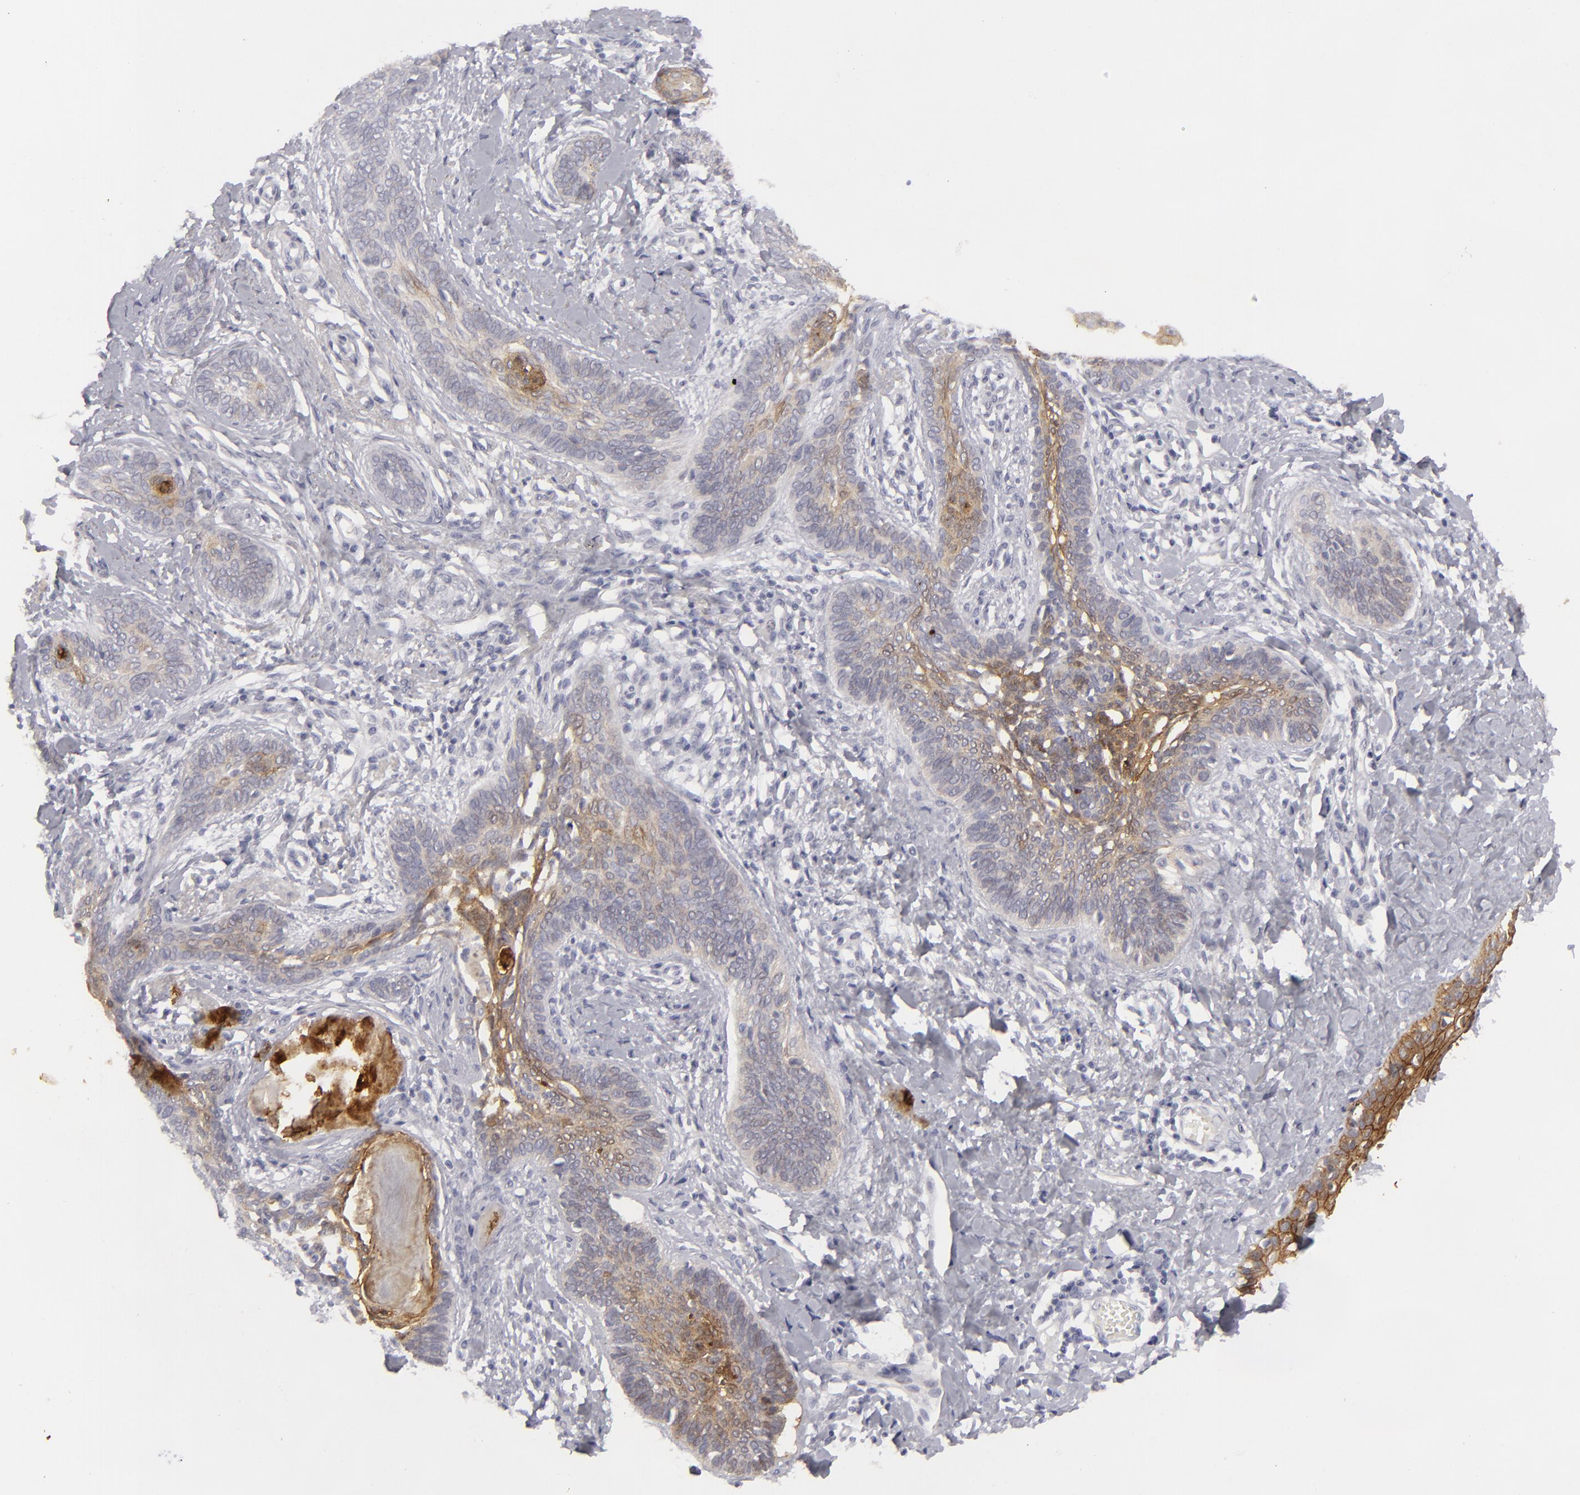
{"staining": {"intensity": "weak", "quantity": "<25%", "location": "cytoplasmic/membranous"}, "tissue": "skin cancer", "cell_type": "Tumor cells", "image_type": "cancer", "snomed": [{"axis": "morphology", "description": "Basal cell carcinoma"}, {"axis": "topography", "description": "Skin"}], "caption": "DAB (3,3'-diaminobenzidine) immunohistochemical staining of human skin cancer demonstrates no significant positivity in tumor cells. (DAB immunohistochemistry (IHC), high magnification).", "gene": "JUP", "patient": {"sex": "female", "age": 81}}